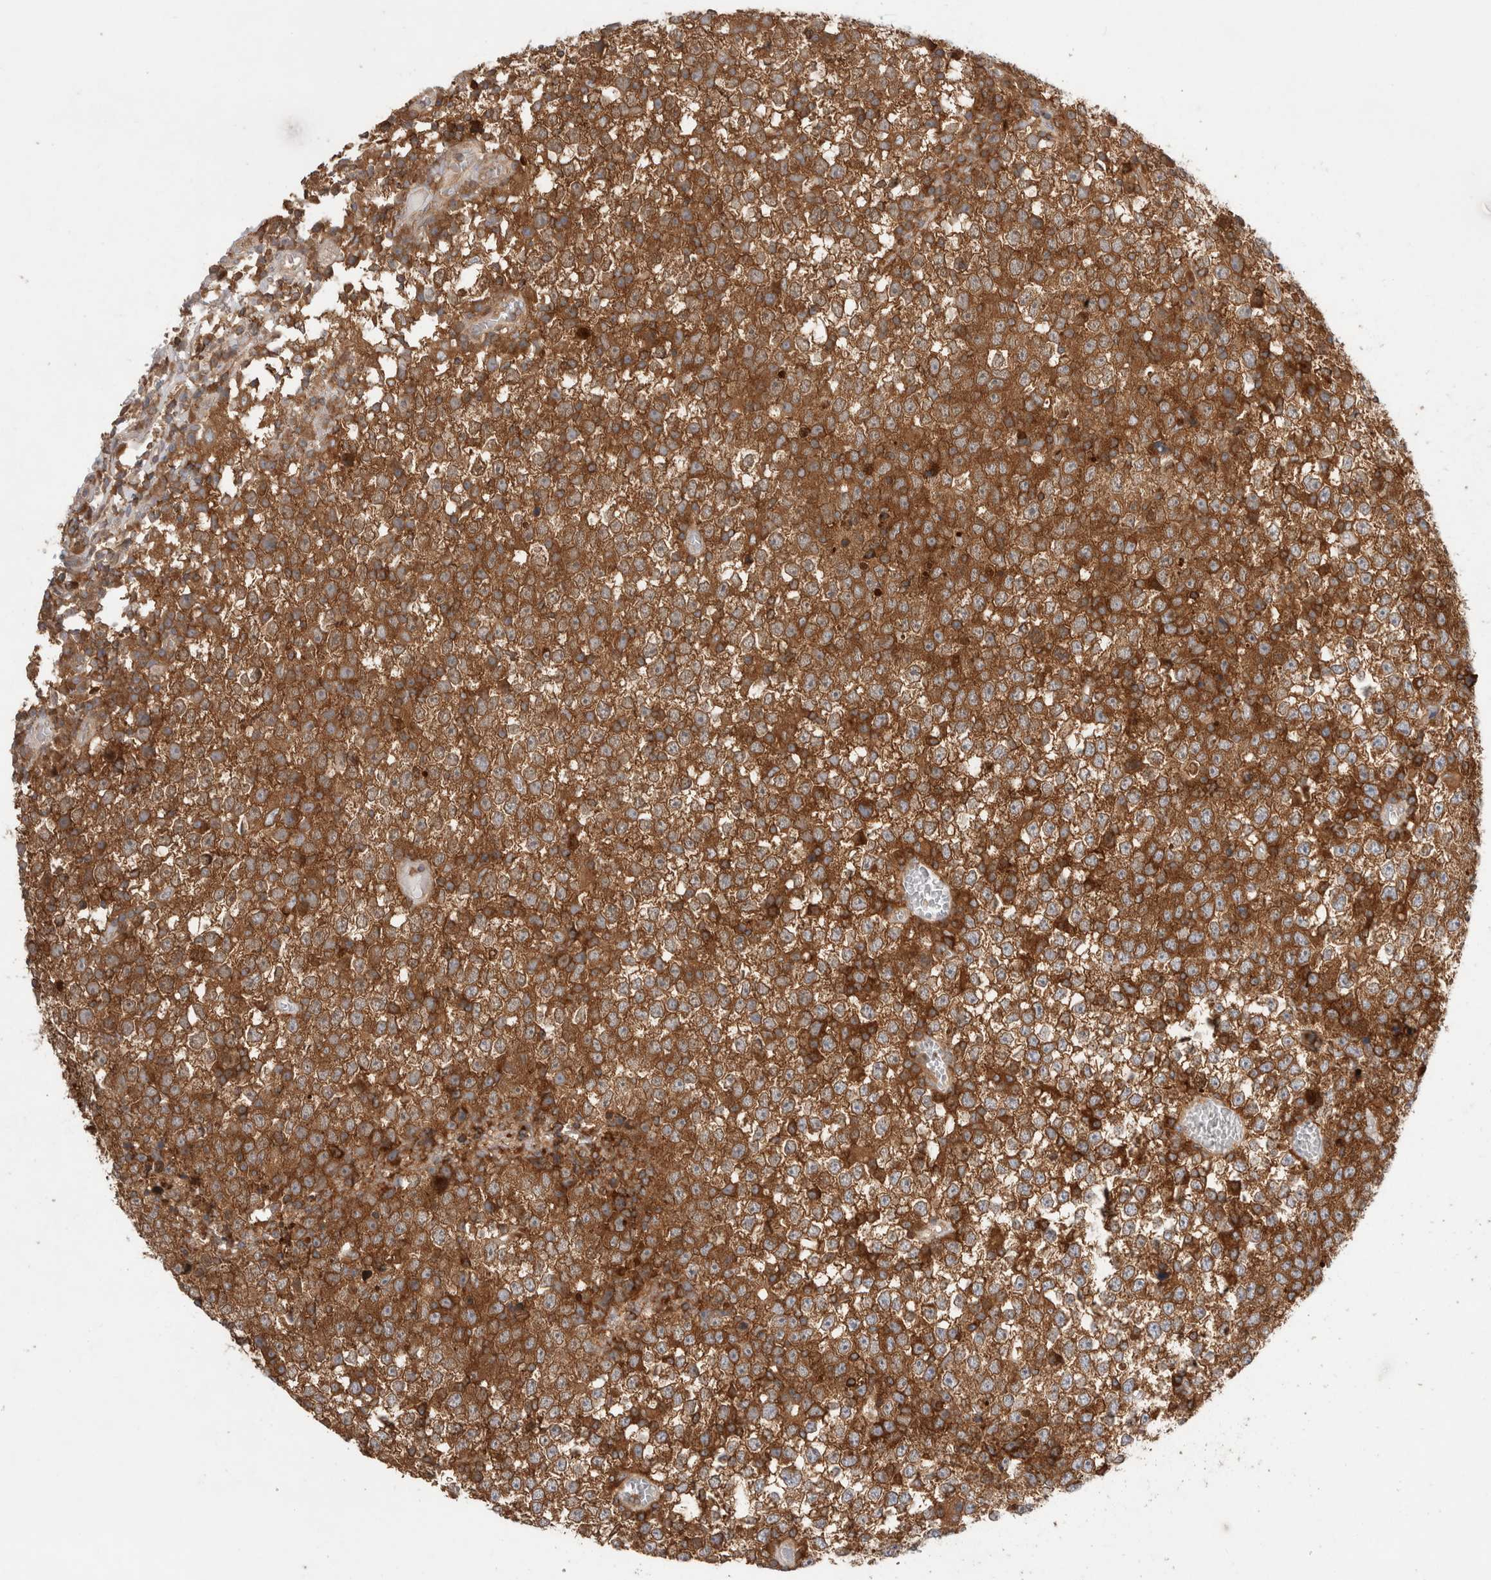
{"staining": {"intensity": "strong", "quantity": ">75%", "location": "cytoplasmic/membranous"}, "tissue": "testis cancer", "cell_type": "Tumor cells", "image_type": "cancer", "snomed": [{"axis": "morphology", "description": "Seminoma, NOS"}, {"axis": "topography", "description": "Testis"}], "caption": "Protein expression analysis of testis cancer (seminoma) demonstrates strong cytoplasmic/membranous expression in about >75% of tumor cells.", "gene": "KLHL14", "patient": {"sex": "male", "age": 65}}